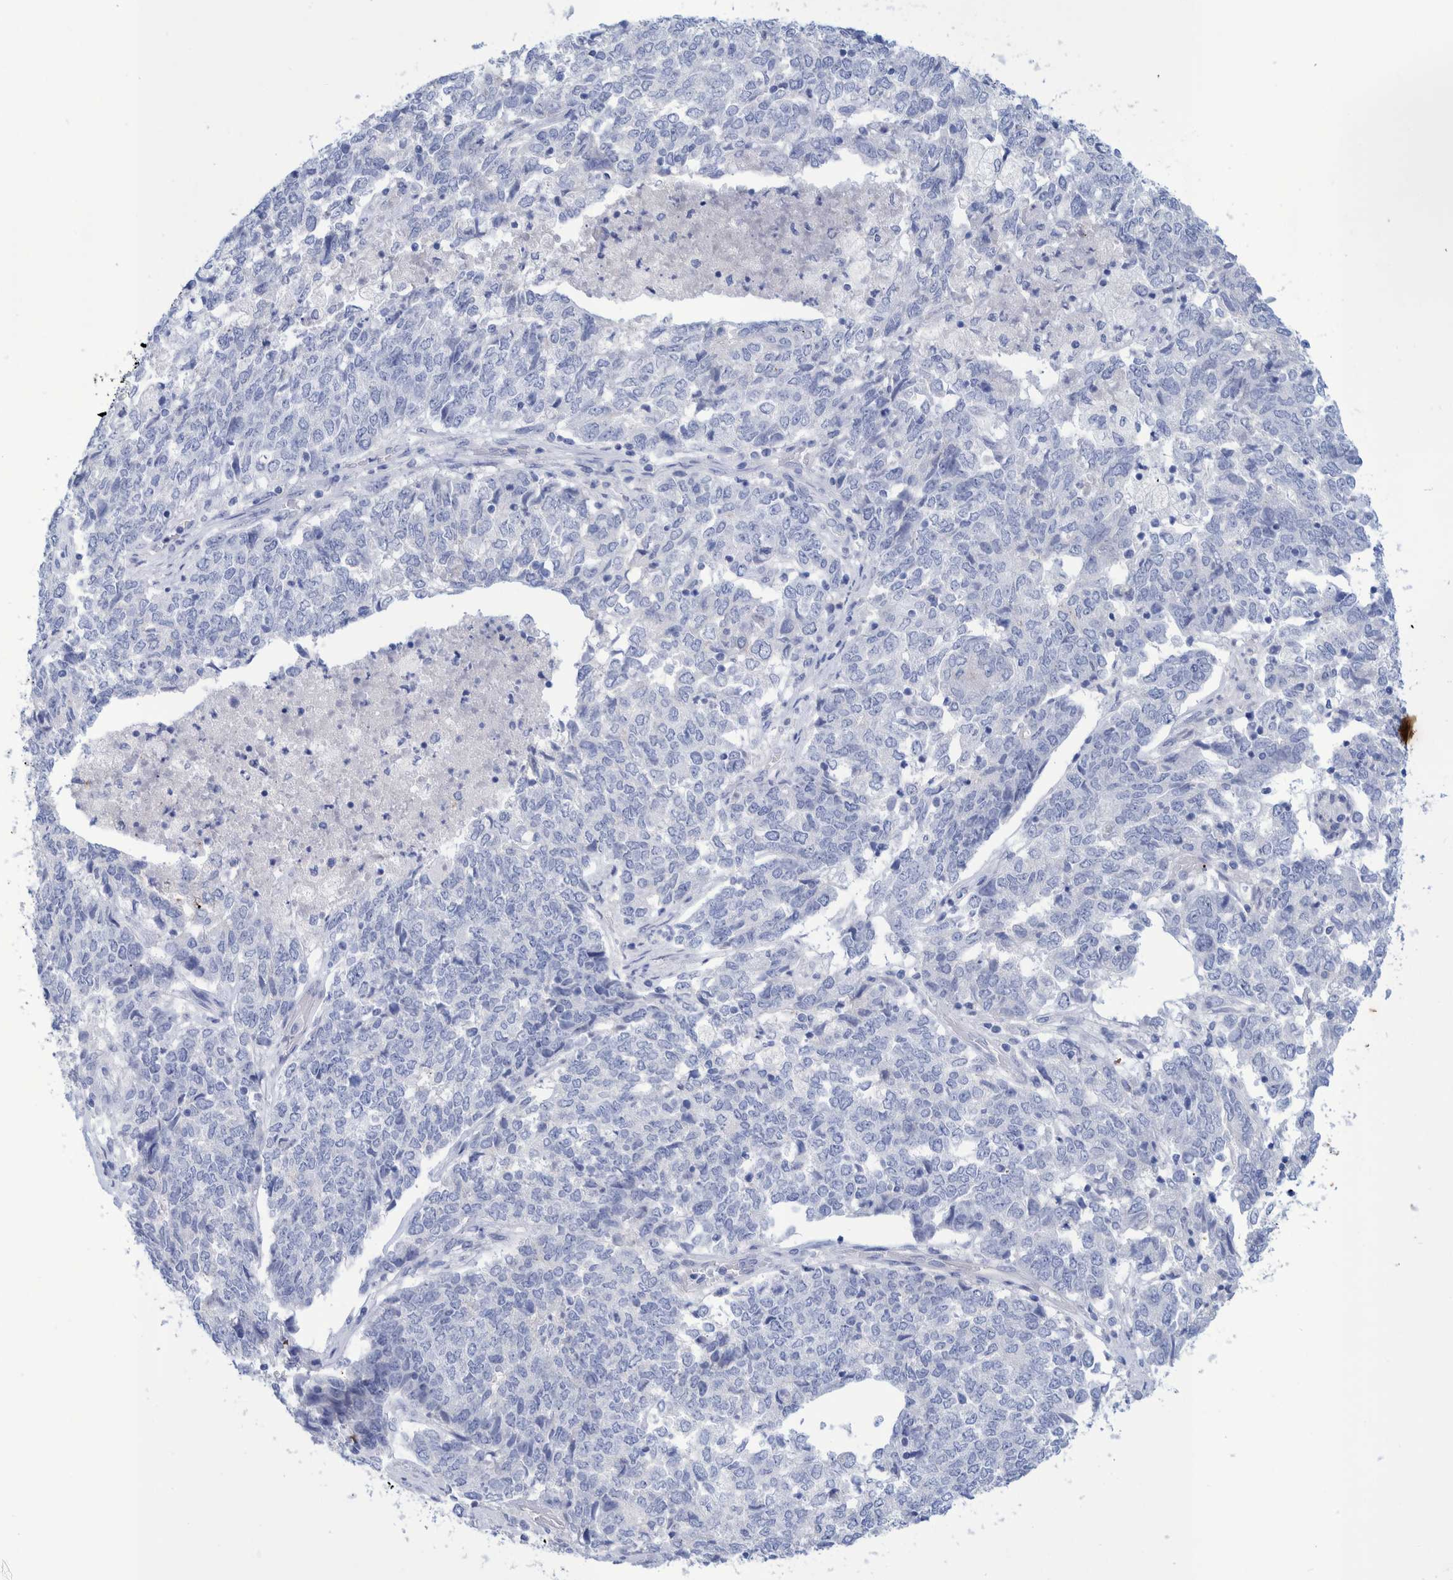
{"staining": {"intensity": "negative", "quantity": "none", "location": "none"}, "tissue": "endometrial cancer", "cell_type": "Tumor cells", "image_type": "cancer", "snomed": [{"axis": "morphology", "description": "Adenocarcinoma, NOS"}, {"axis": "topography", "description": "Endometrium"}], "caption": "Tumor cells show no significant expression in endometrial cancer (adenocarcinoma).", "gene": "PERP", "patient": {"sex": "female", "age": 80}}